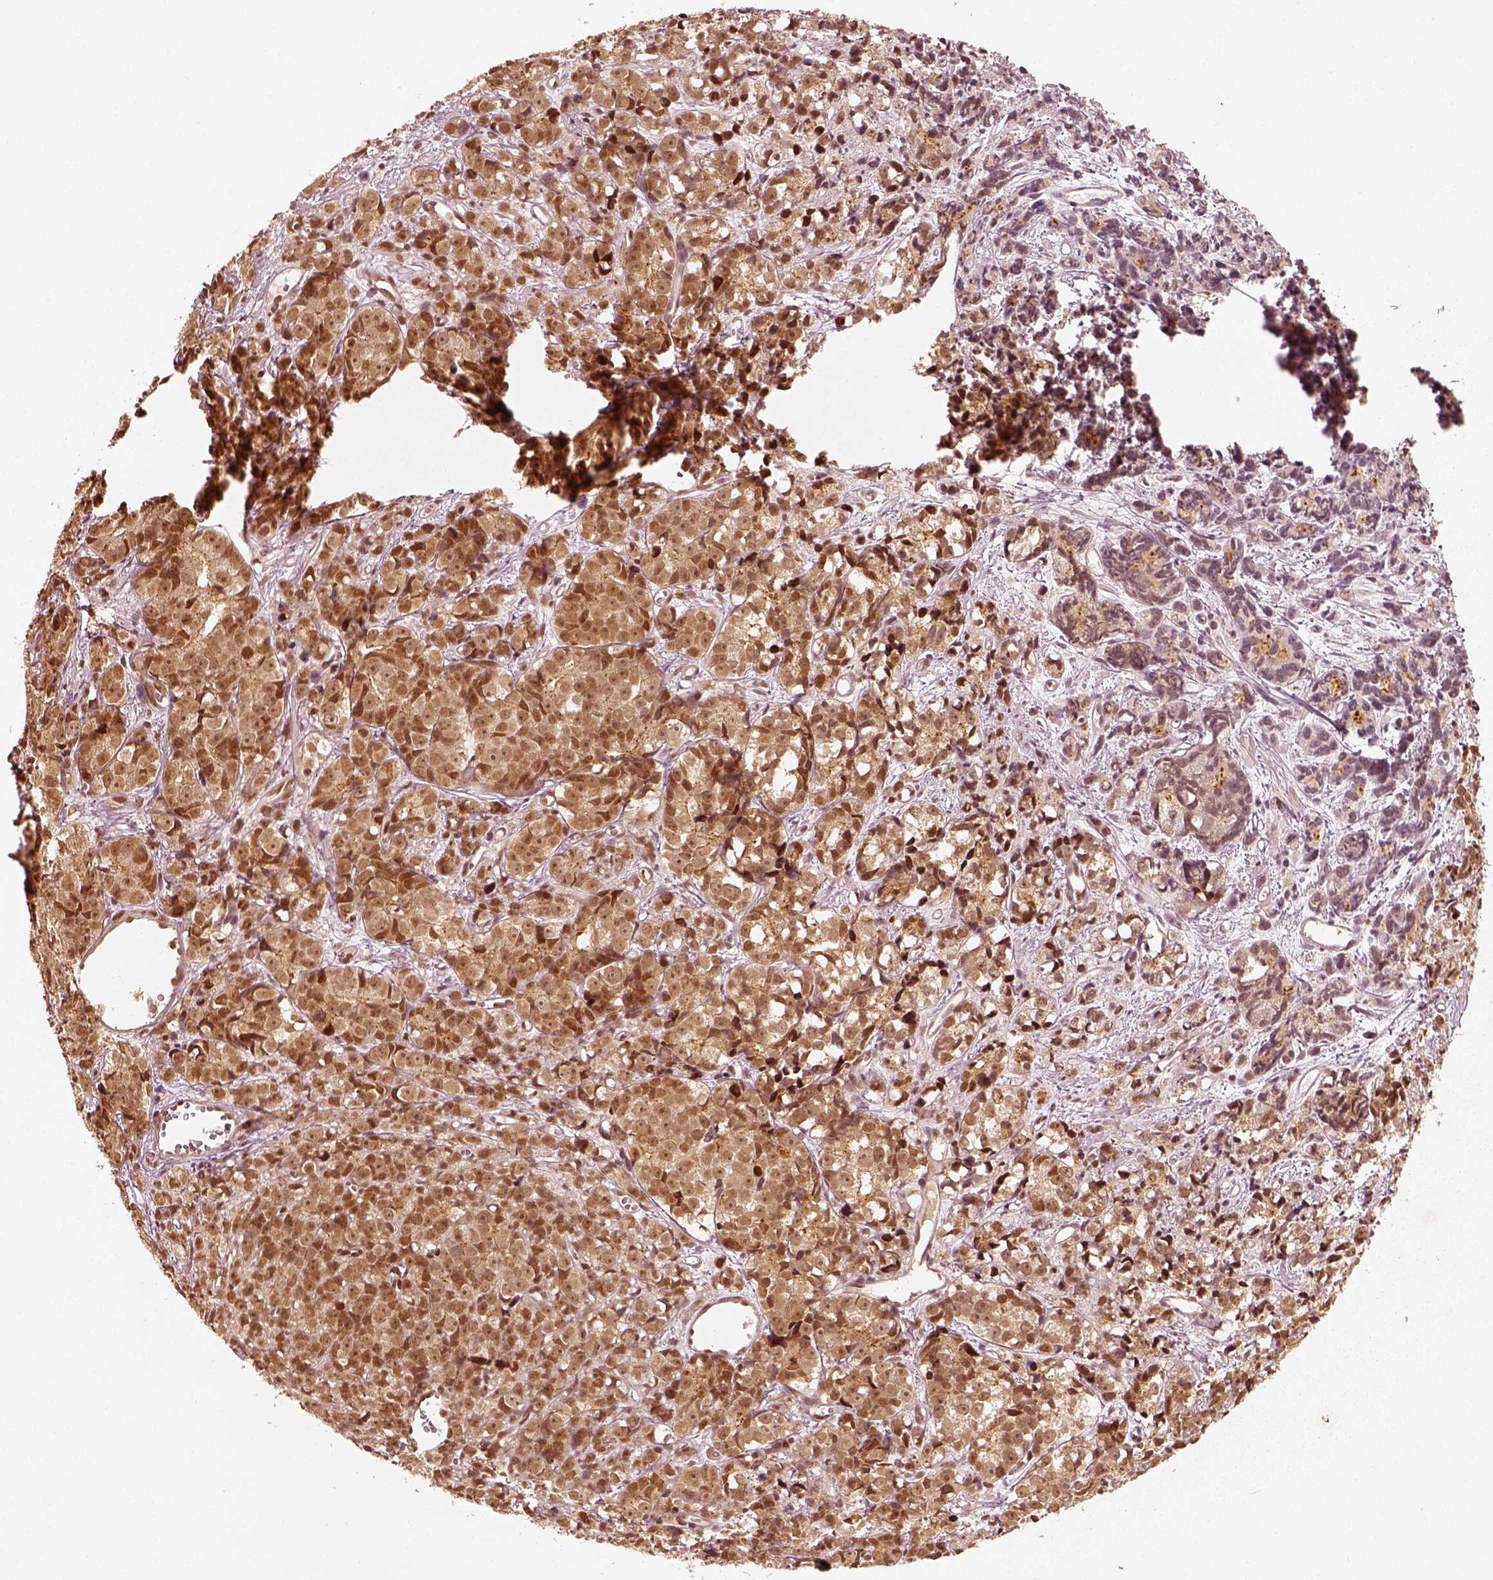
{"staining": {"intensity": "moderate", "quantity": "25%-75%", "location": "nuclear"}, "tissue": "prostate cancer", "cell_type": "Tumor cells", "image_type": "cancer", "snomed": [{"axis": "morphology", "description": "Adenocarcinoma, High grade"}, {"axis": "topography", "description": "Prostate"}], "caption": "High-magnification brightfield microscopy of prostate cancer (high-grade adenocarcinoma) stained with DAB (brown) and counterstained with hematoxylin (blue). tumor cells exhibit moderate nuclear expression is identified in about25%-75% of cells. (DAB IHC with brightfield microscopy, high magnification).", "gene": "GMEB2", "patient": {"sex": "male", "age": 77}}